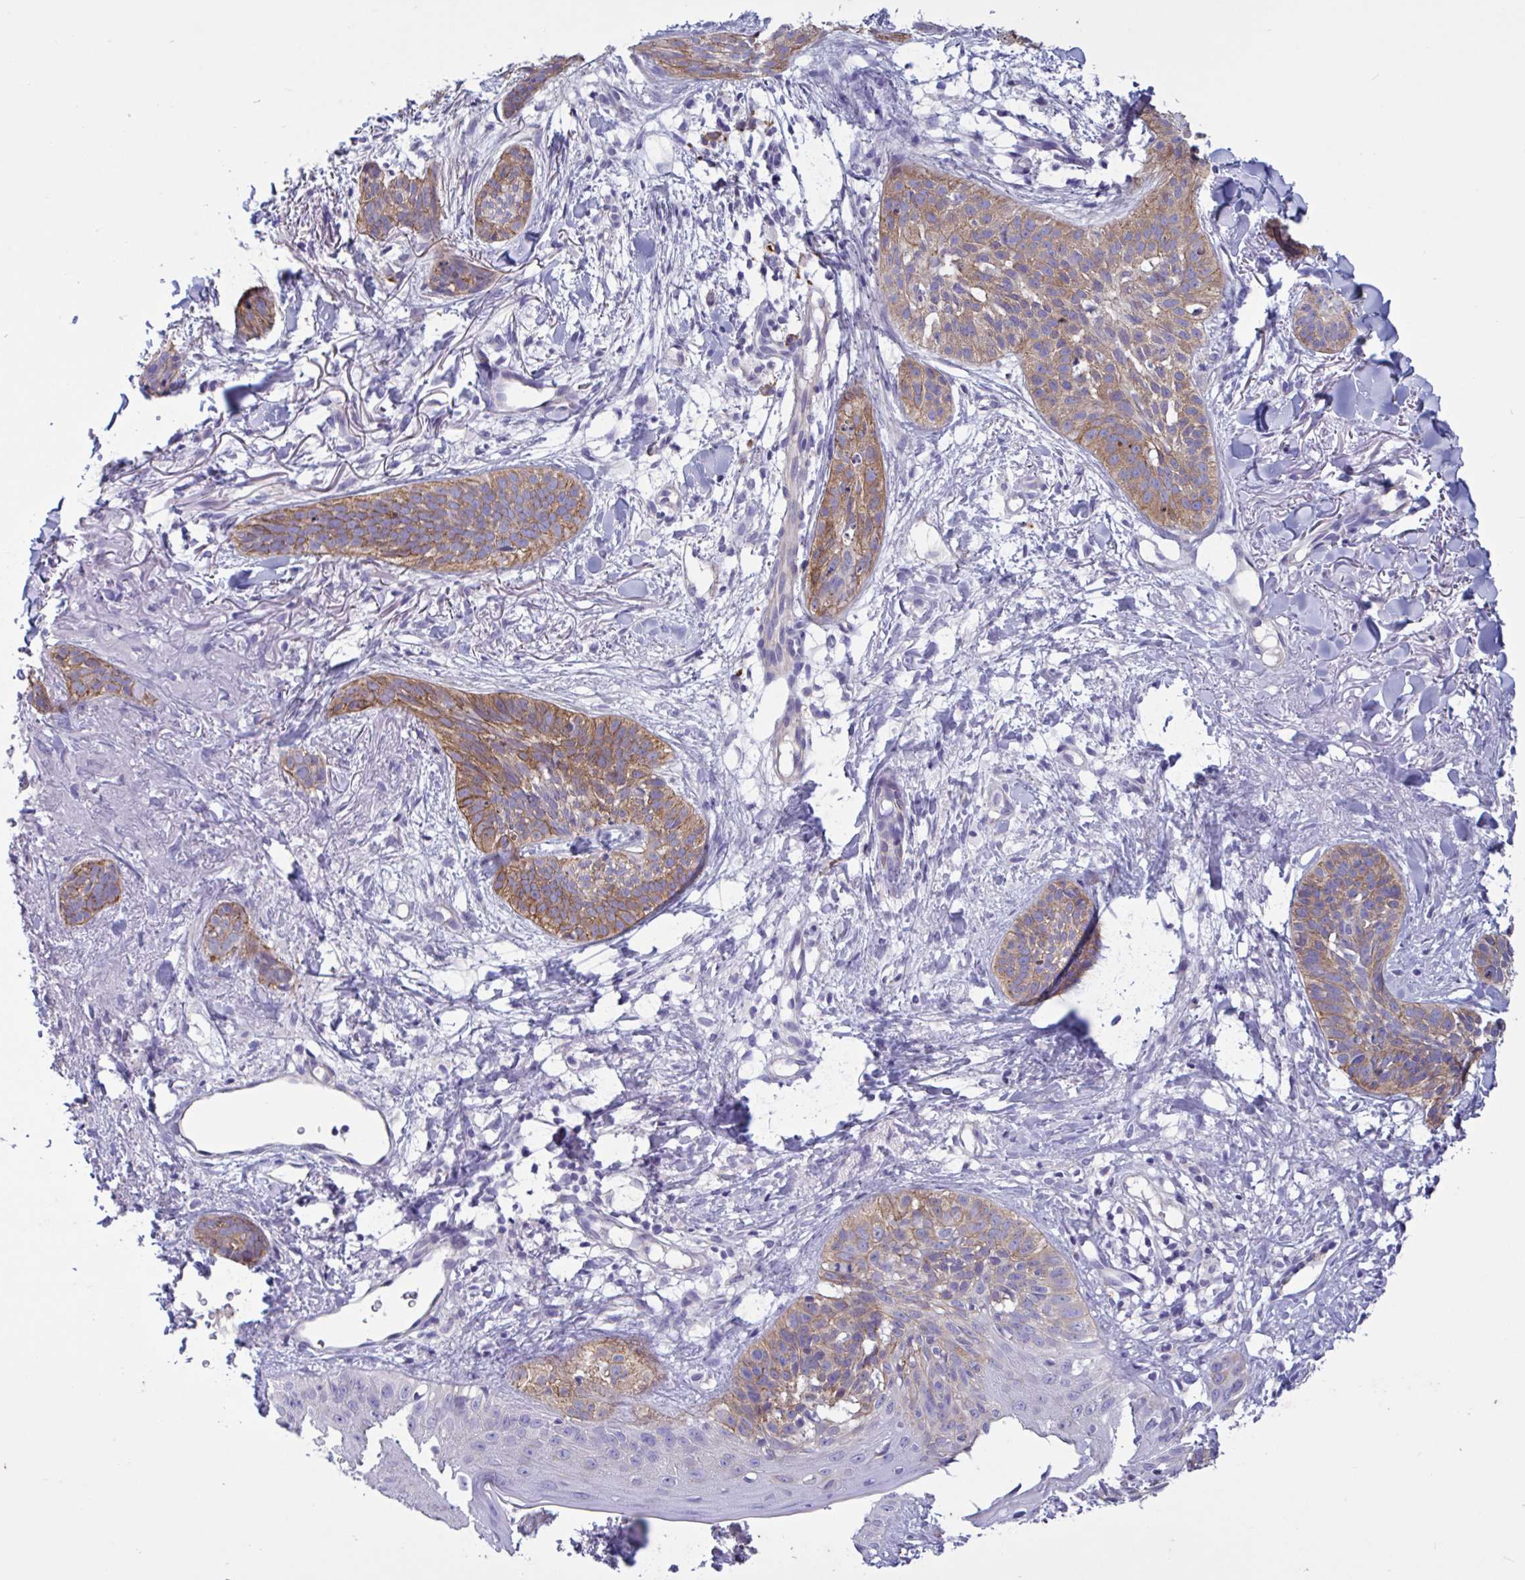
{"staining": {"intensity": "moderate", "quantity": ">75%", "location": "cytoplasmic/membranous"}, "tissue": "skin cancer", "cell_type": "Tumor cells", "image_type": "cancer", "snomed": [{"axis": "morphology", "description": "Basal cell carcinoma"}, {"axis": "topography", "description": "Skin"}], "caption": "Moderate cytoplasmic/membranous protein staining is identified in about >75% of tumor cells in skin cancer.", "gene": "SLC66A1", "patient": {"sex": "male", "age": 52}}